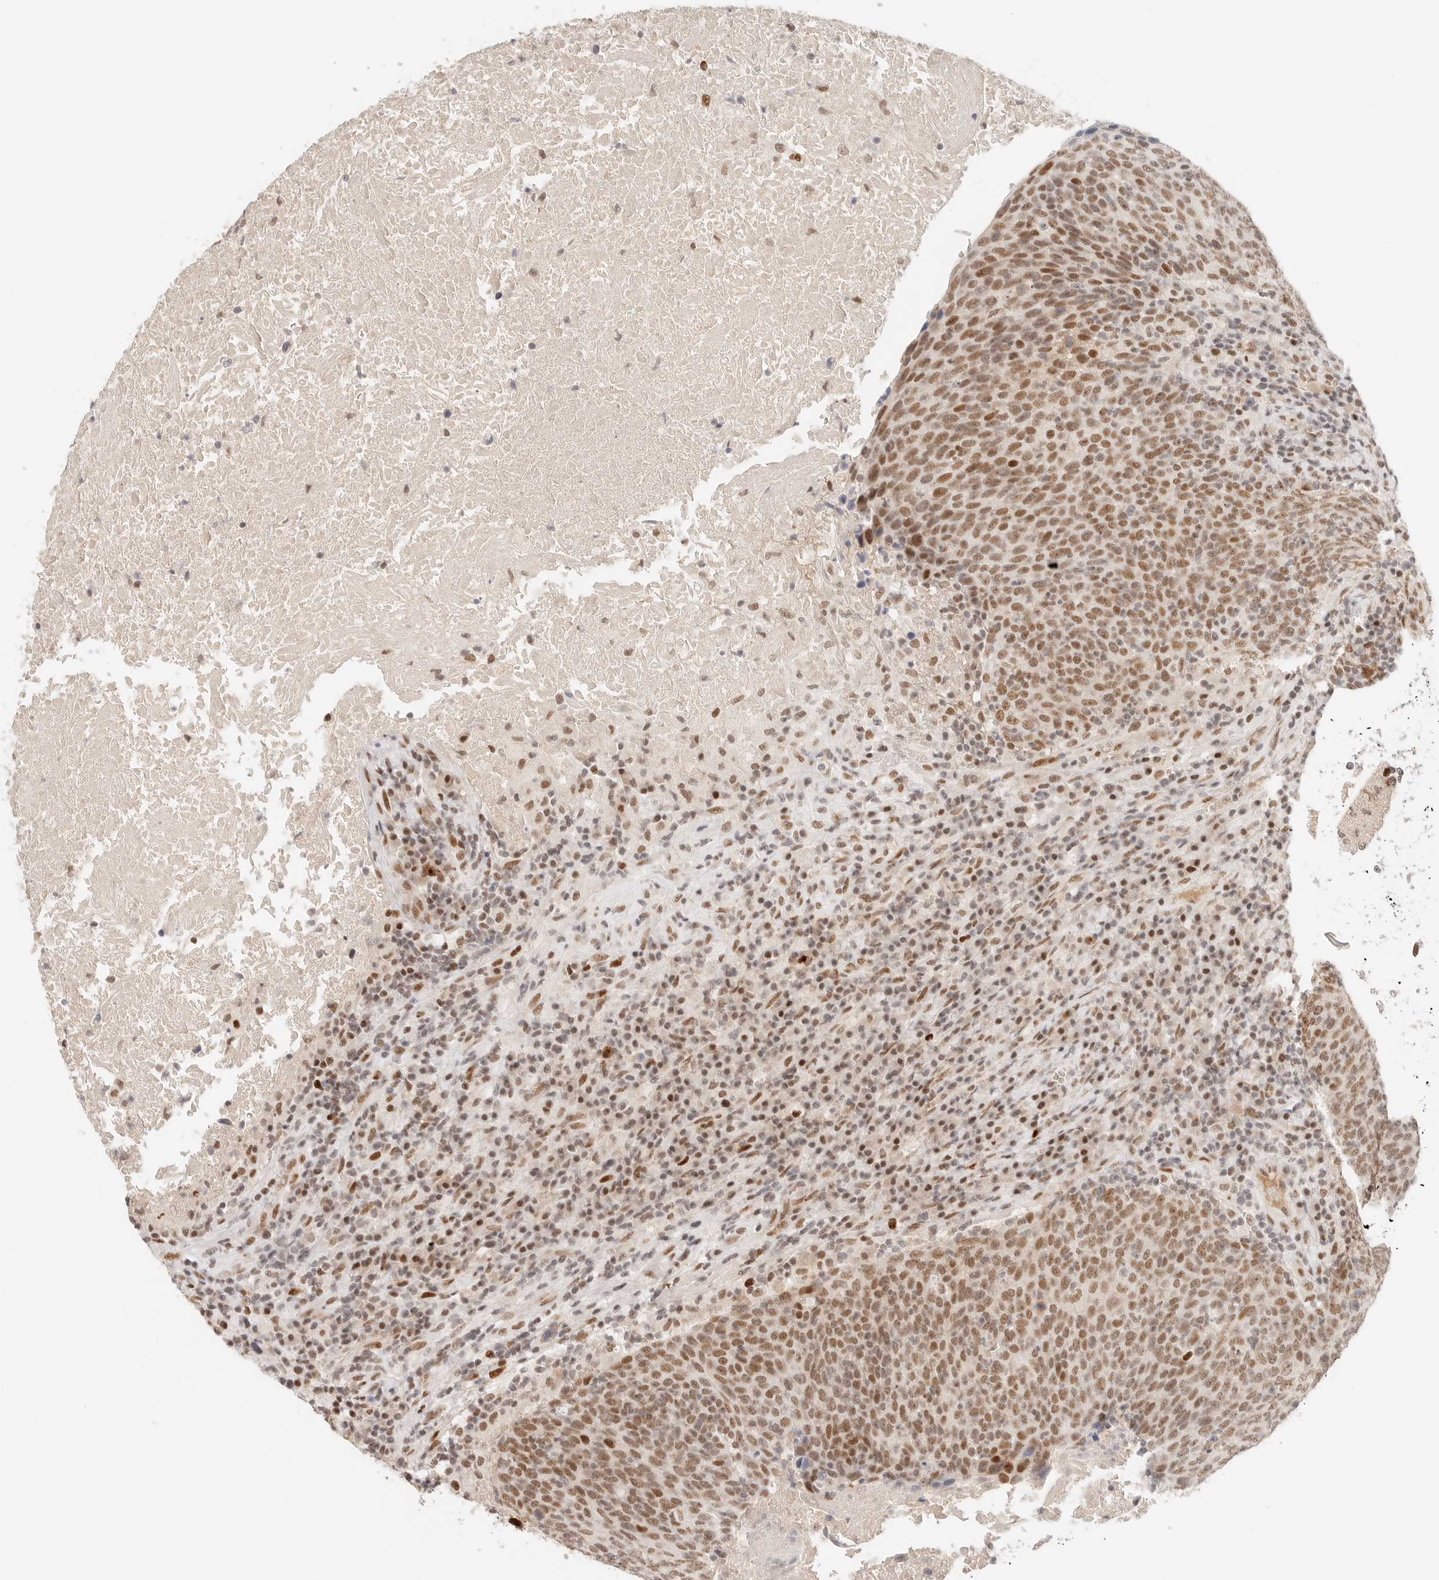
{"staining": {"intensity": "moderate", "quantity": ">75%", "location": "nuclear"}, "tissue": "head and neck cancer", "cell_type": "Tumor cells", "image_type": "cancer", "snomed": [{"axis": "morphology", "description": "Squamous cell carcinoma, NOS"}, {"axis": "morphology", "description": "Squamous cell carcinoma, metastatic, NOS"}, {"axis": "topography", "description": "Lymph node"}, {"axis": "topography", "description": "Head-Neck"}], "caption": "Moderate nuclear expression for a protein is present in about >75% of tumor cells of head and neck squamous cell carcinoma using IHC.", "gene": "HOXC5", "patient": {"sex": "male", "age": 62}}